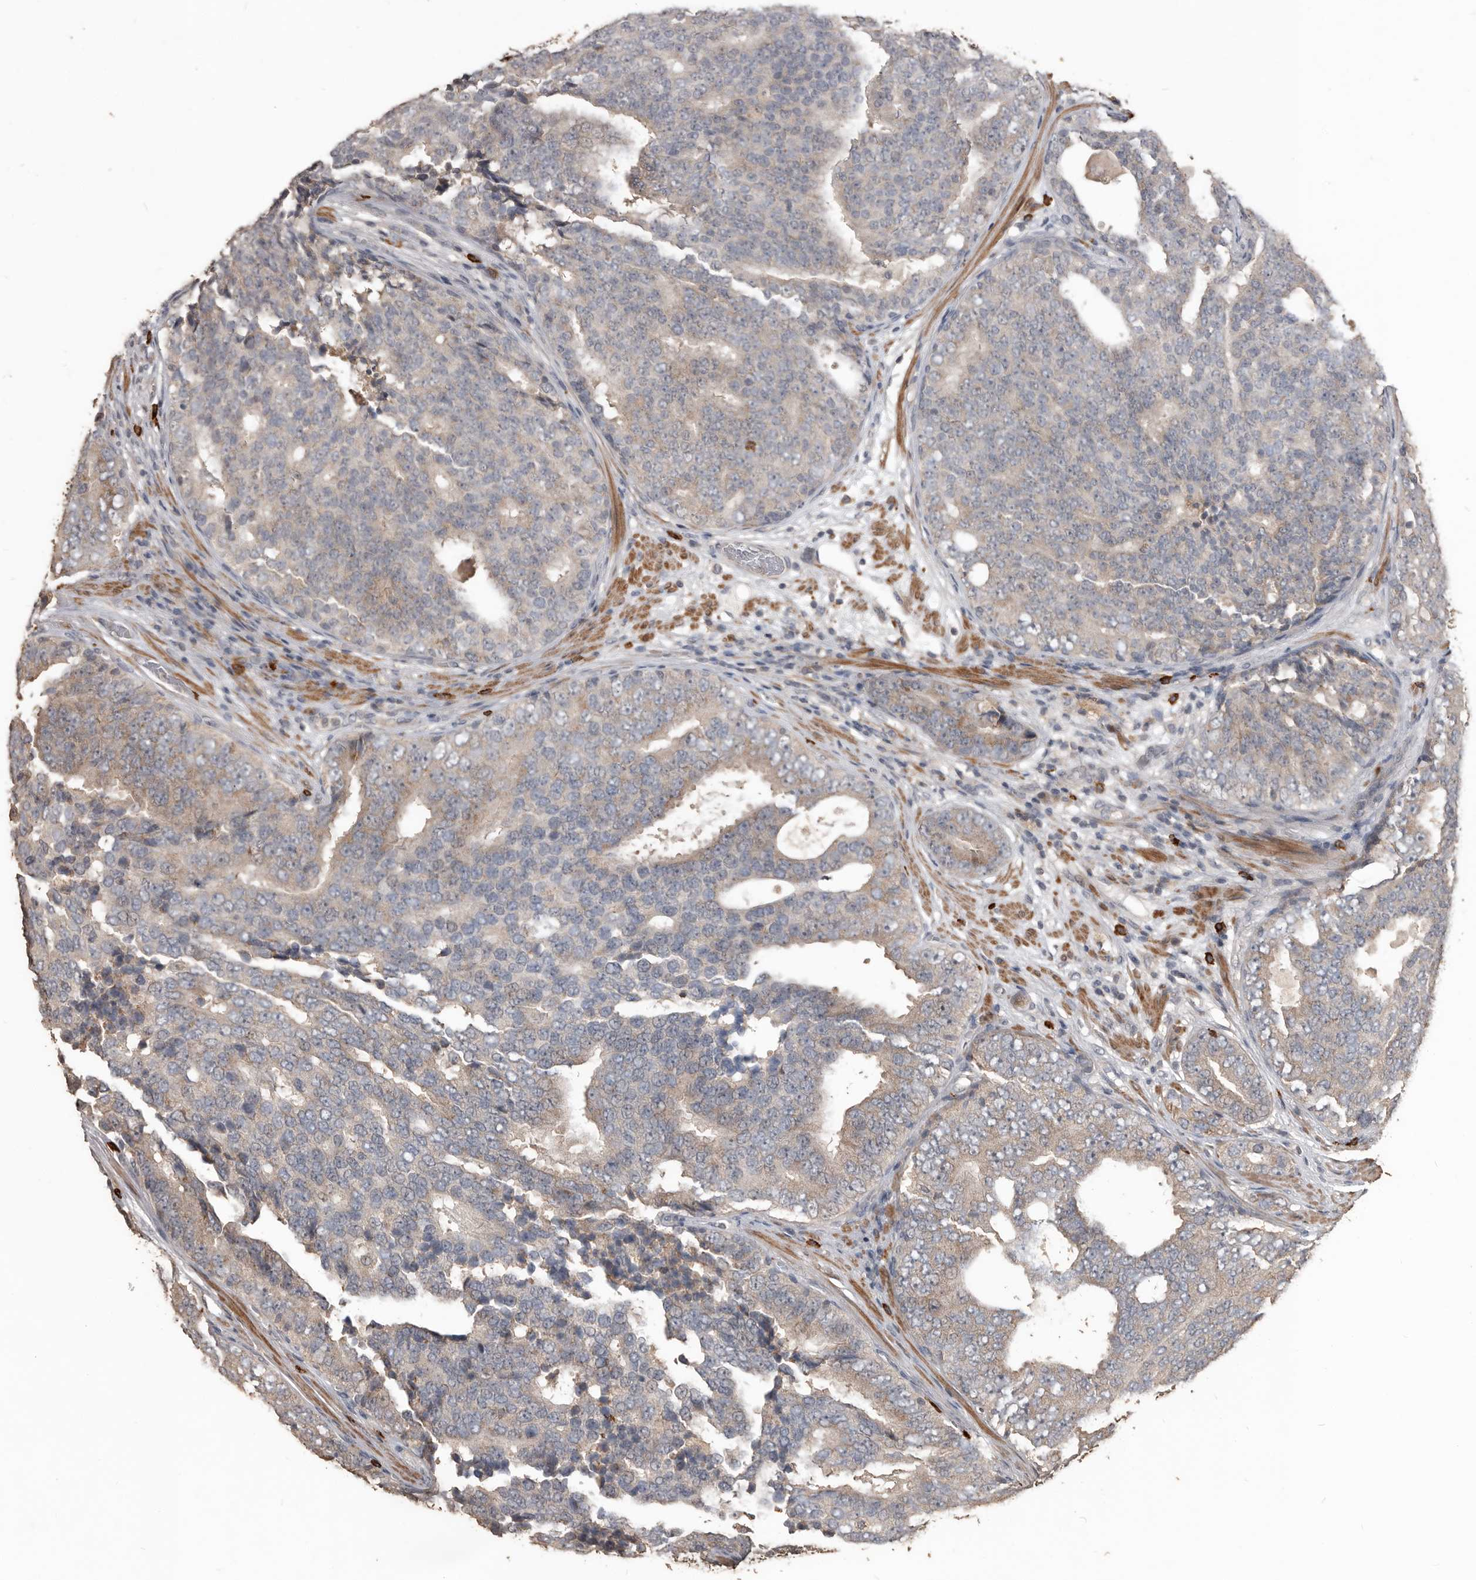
{"staining": {"intensity": "weak", "quantity": "<25%", "location": "cytoplasmic/membranous"}, "tissue": "prostate cancer", "cell_type": "Tumor cells", "image_type": "cancer", "snomed": [{"axis": "morphology", "description": "Adenocarcinoma, High grade"}, {"axis": "topography", "description": "Prostate"}], "caption": "Immunohistochemistry (IHC) photomicrograph of human prostate cancer (adenocarcinoma (high-grade)) stained for a protein (brown), which exhibits no staining in tumor cells.", "gene": "BAMBI", "patient": {"sex": "male", "age": 56}}